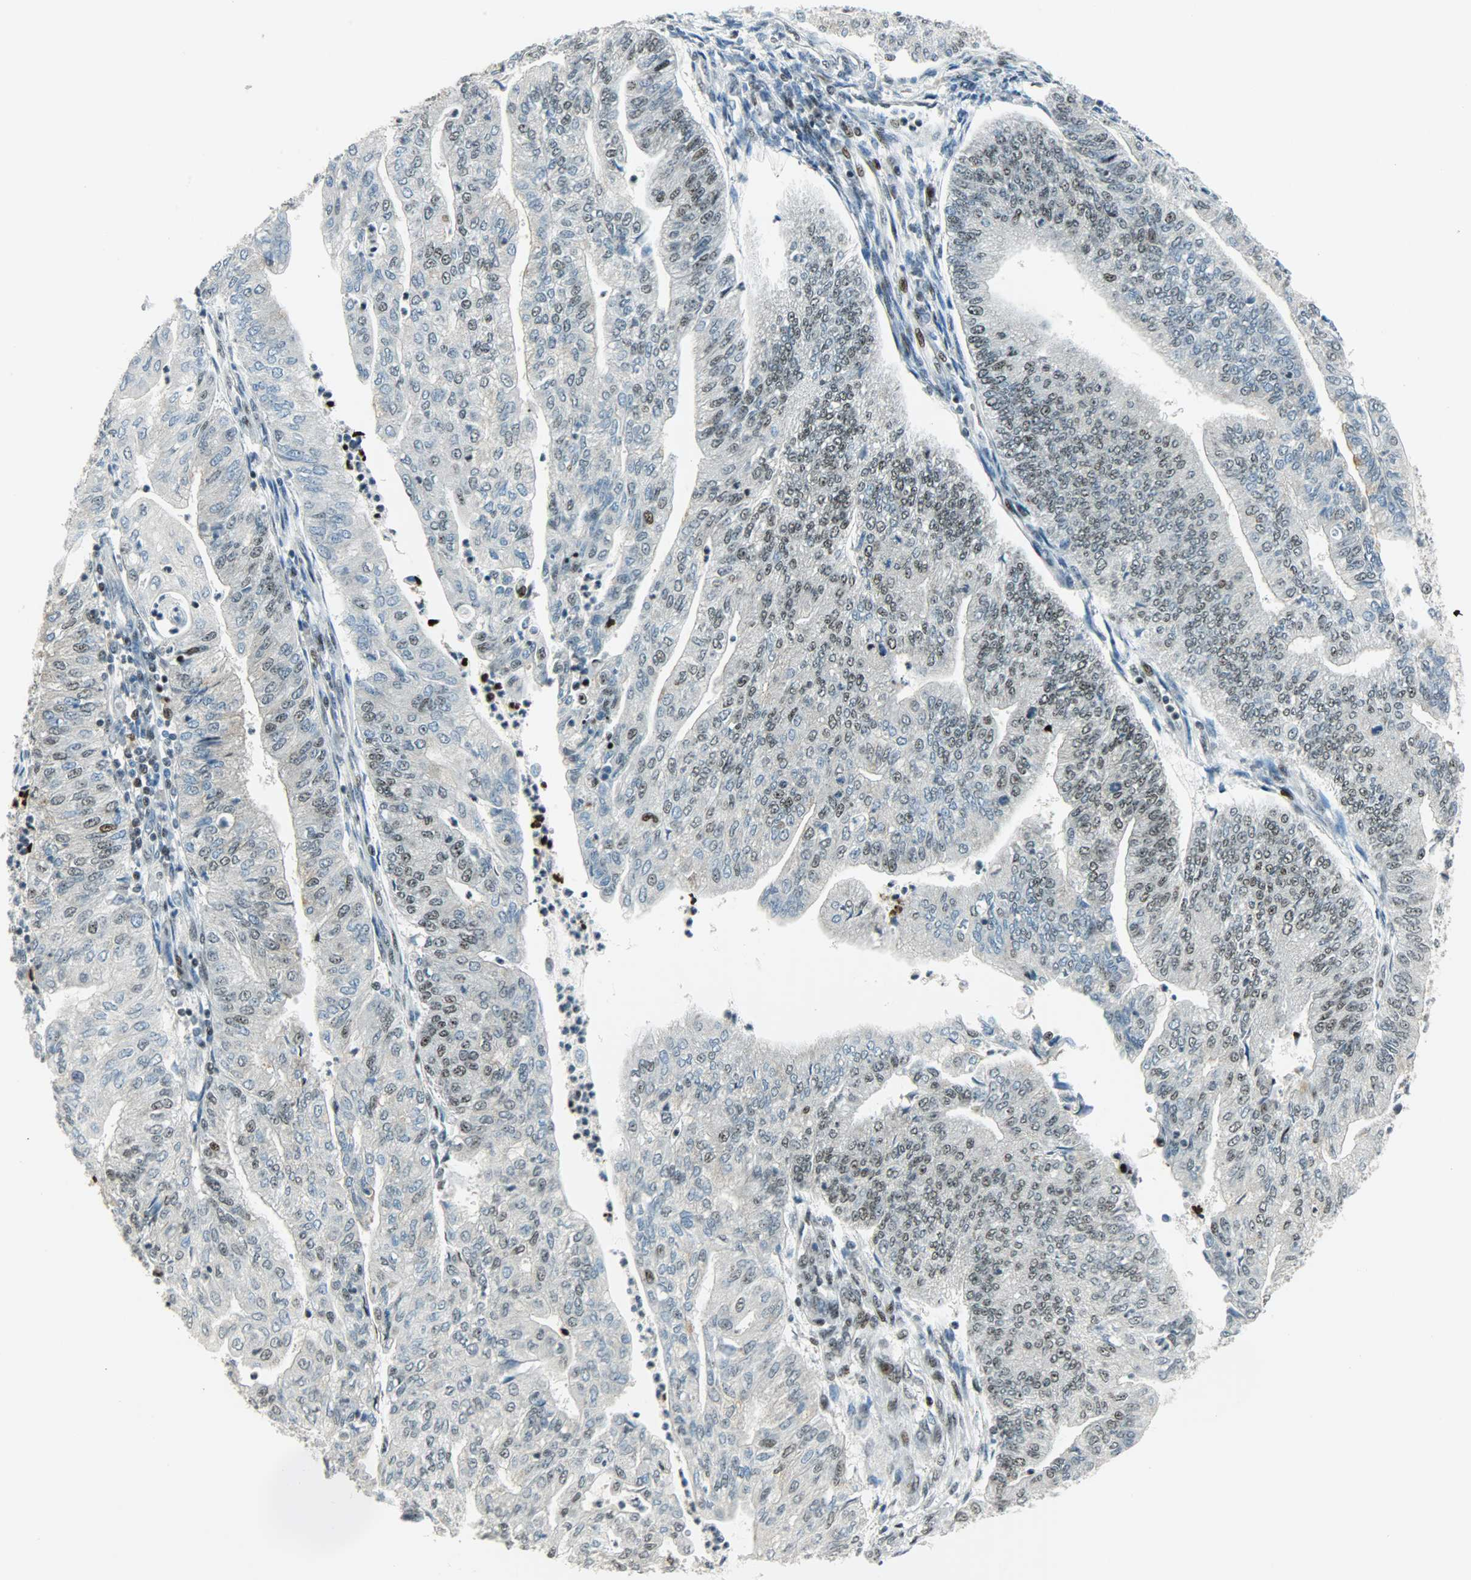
{"staining": {"intensity": "weak", "quantity": "<25%", "location": "nuclear"}, "tissue": "endometrial cancer", "cell_type": "Tumor cells", "image_type": "cancer", "snomed": [{"axis": "morphology", "description": "Adenocarcinoma, NOS"}, {"axis": "topography", "description": "Endometrium"}], "caption": "Immunohistochemistry micrograph of adenocarcinoma (endometrial) stained for a protein (brown), which reveals no expression in tumor cells.", "gene": "IL15", "patient": {"sex": "female", "age": 59}}